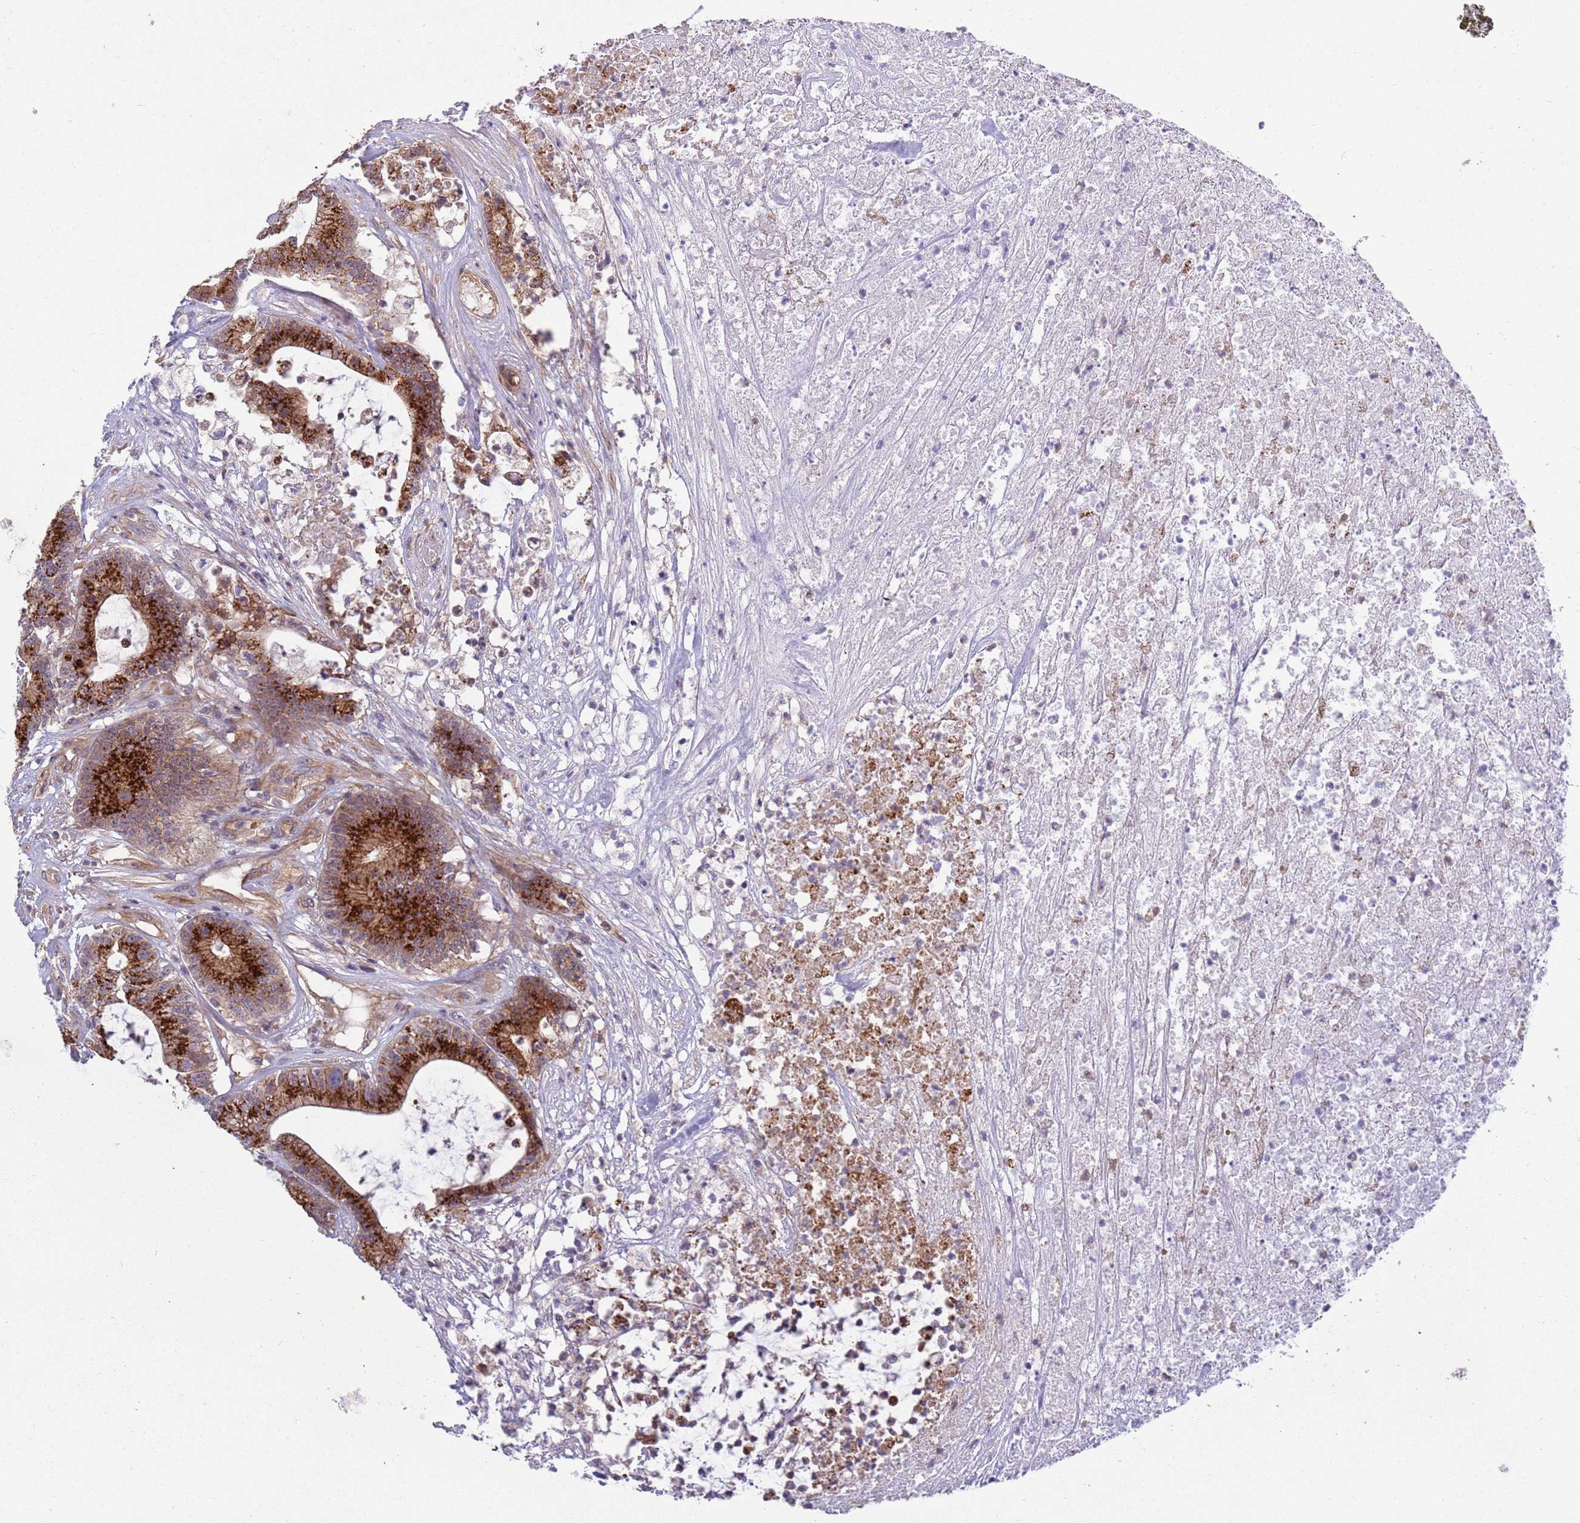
{"staining": {"intensity": "strong", "quantity": ">75%", "location": "cytoplasmic/membranous"}, "tissue": "colorectal cancer", "cell_type": "Tumor cells", "image_type": "cancer", "snomed": [{"axis": "morphology", "description": "Adenocarcinoma, NOS"}, {"axis": "topography", "description": "Colon"}], "caption": "Immunohistochemistry image of human colorectal cancer (adenocarcinoma) stained for a protein (brown), which displays high levels of strong cytoplasmic/membranous expression in approximately >75% of tumor cells.", "gene": "ITGB6", "patient": {"sex": "female", "age": 84}}